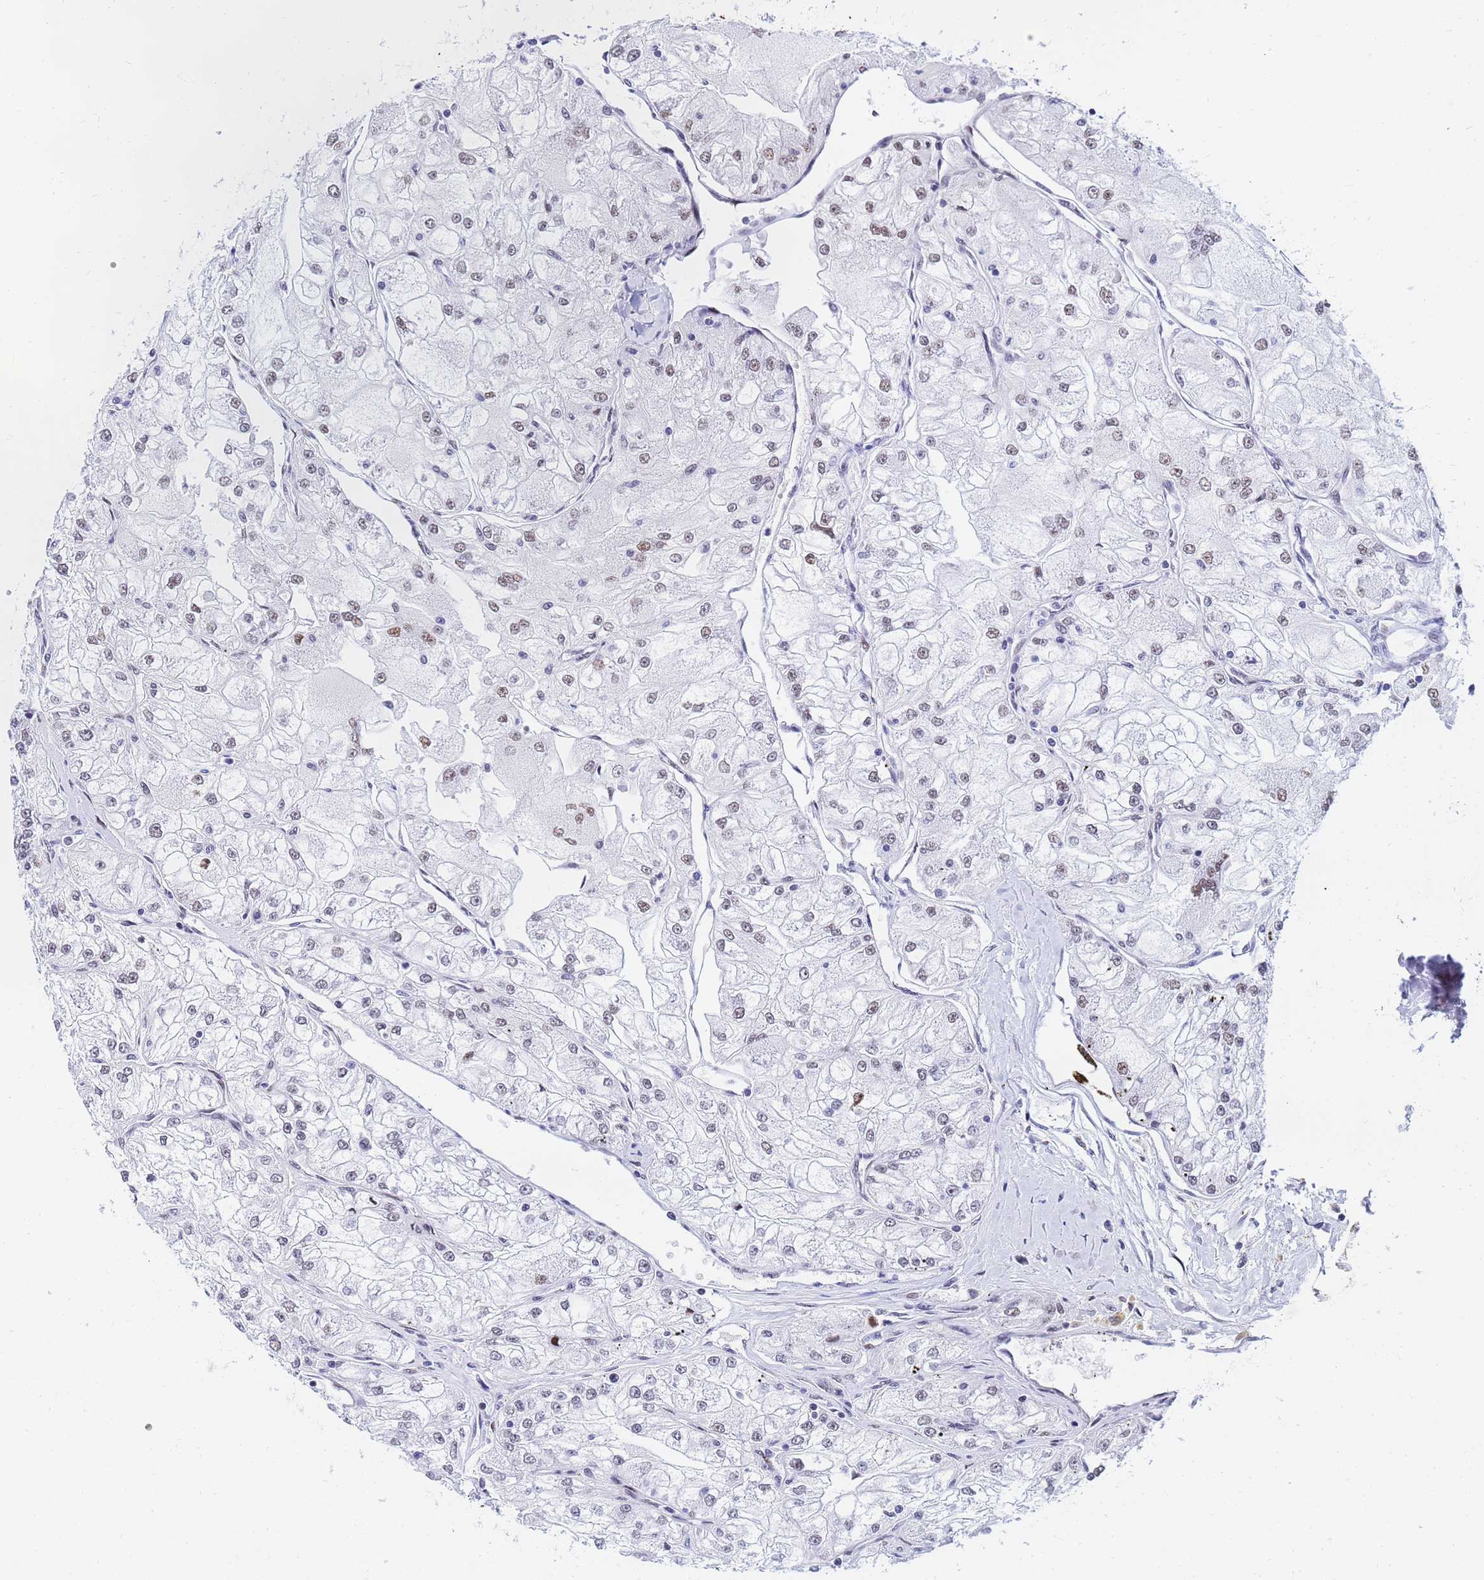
{"staining": {"intensity": "weak", "quantity": "<25%", "location": "nuclear"}, "tissue": "renal cancer", "cell_type": "Tumor cells", "image_type": "cancer", "snomed": [{"axis": "morphology", "description": "Adenocarcinoma, NOS"}, {"axis": "topography", "description": "Kidney"}], "caption": "Renal adenocarcinoma stained for a protein using immunohistochemistry (IHC) reveals no positivity tumor cells.", "gene": "CKMT1A", "patient": {"sex": "female", "age": 72}}